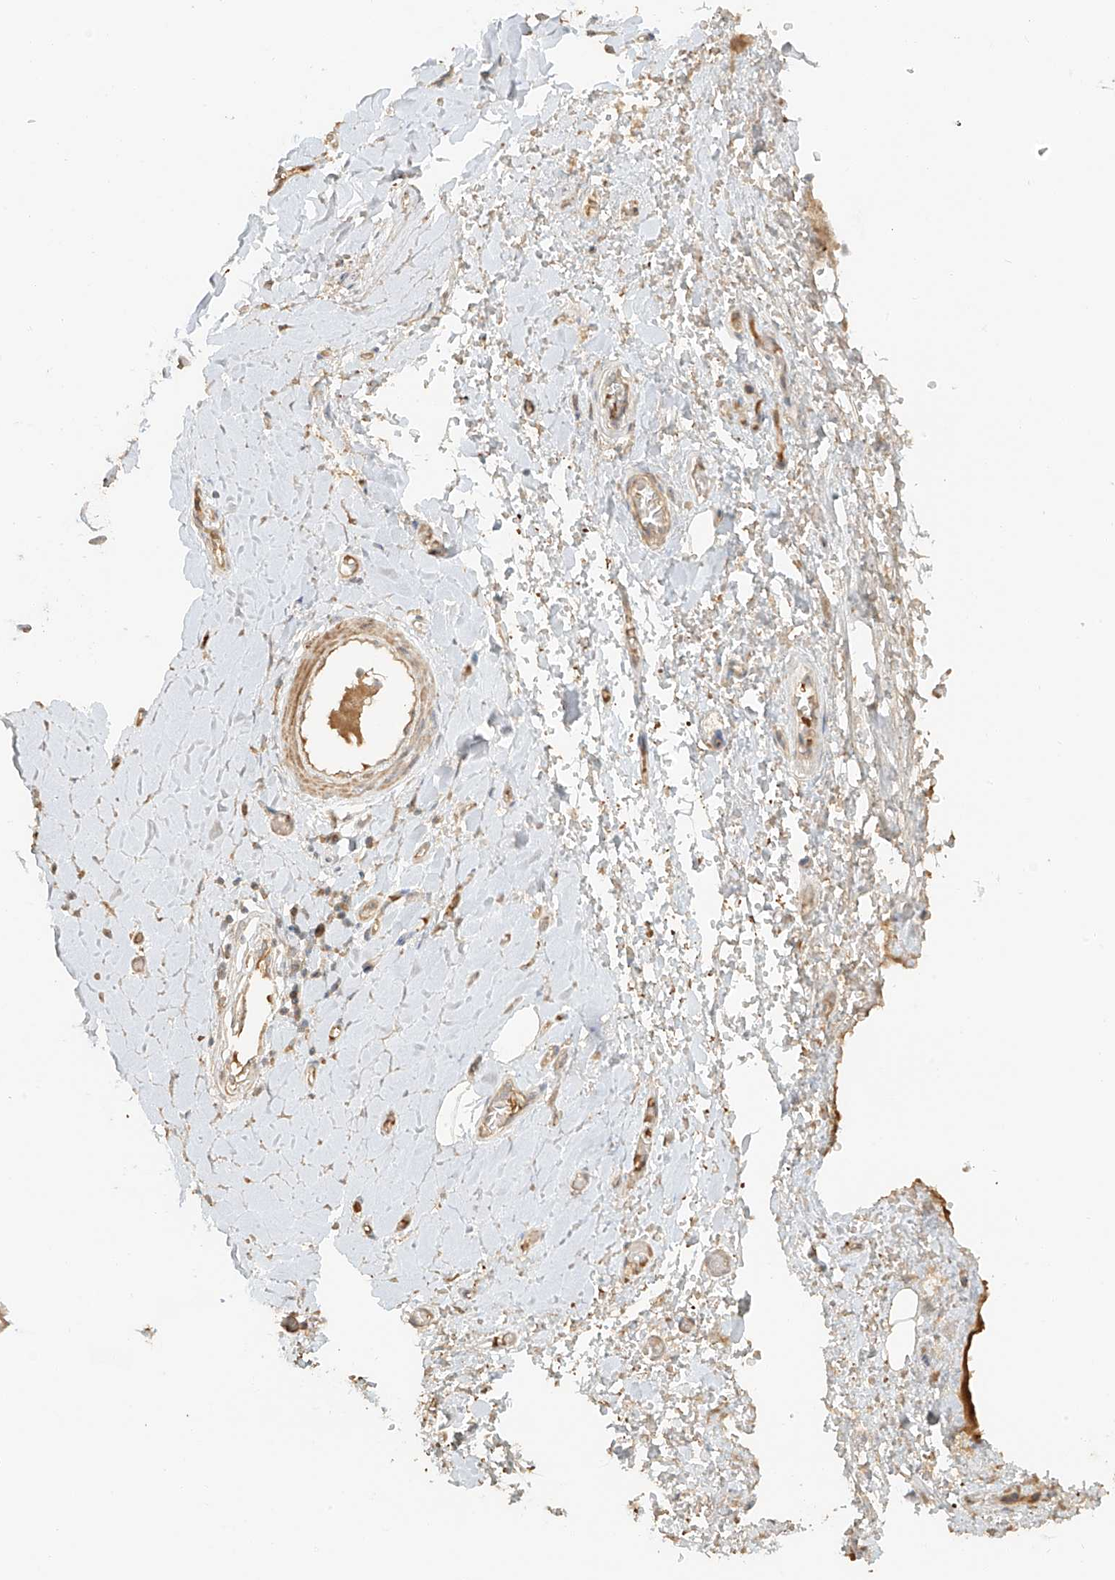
{"staining": {"intensity": "weak", "quantity": ">75%", "location": "cytoplasmic/membranous"}, "tissue": "soft tissue", "cell_type": "Fibroblasts", "image_type": "normal", "snomed": [{"axis": "morphology", "description": "Normal tissue, NOS"}, {"axis": "morphology", "description": "Adenocarcinoma, NOS"}, {"axis": "topography", "description": "Stomach, upper"}, {"axis": "topography", "description": "Peripheral nerve tissue"}], "caption": "A brown stain highlights weak cytoplasmic/membranous staining of a protein in fibroblasts of unremarkable soft tissue.", "gene": "UPK1B", "patient": {"sex": "male", "age": 62}}